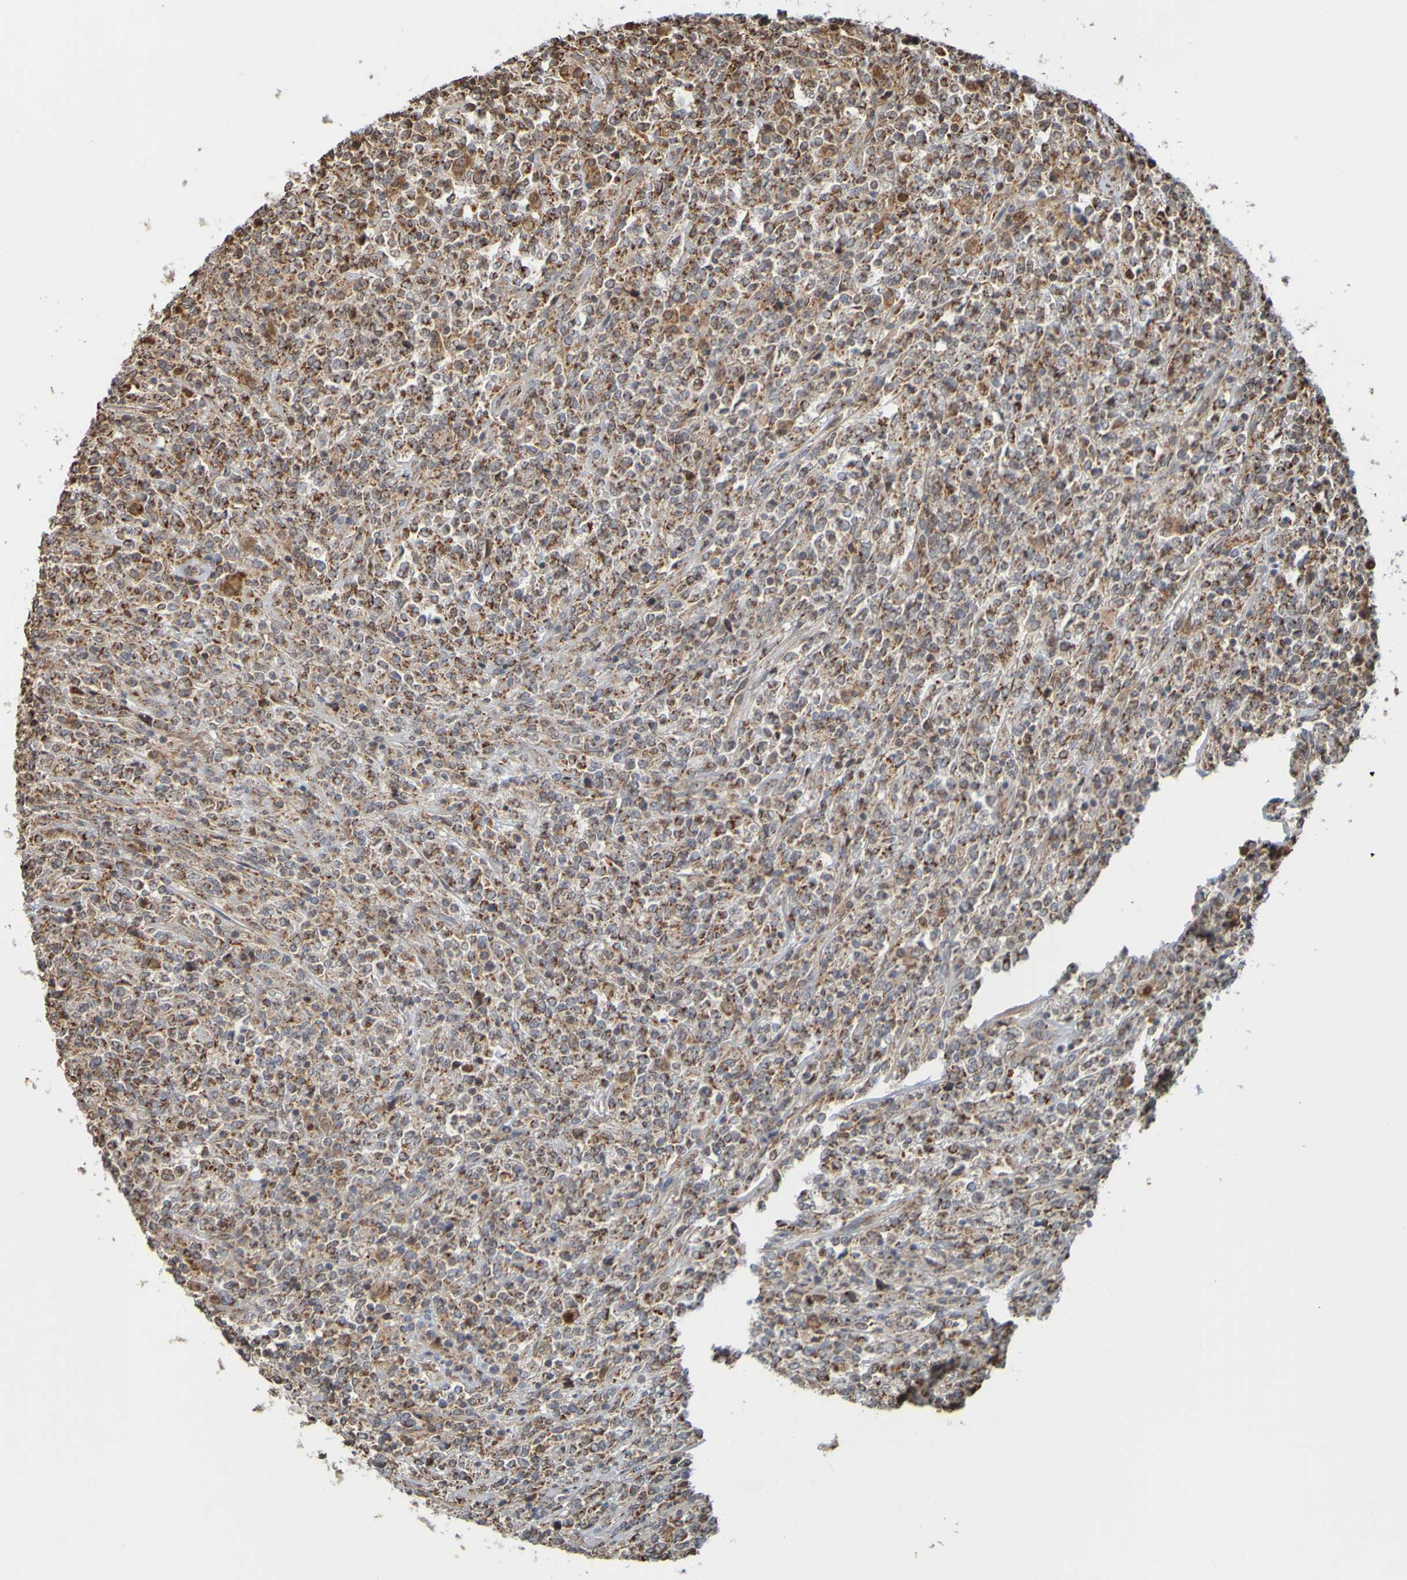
{"staining": {"intensity": "moderate", "quantity": "25%-75%", "location": "cytoplasmic/membranous"}, "tissue": "lymphoma", "cell_type": "Tumor cells", "image_type": "cancer", "snomed": [{"axis": "morphology", "description": "Malignant lymphoma, non-Hodgkin's type, High grade"}, {"axis": "topography", "description": "Soft tissue"}], "caption": "IHC (DAB) staining of human lymphoma exhibits moderate cytoplasmic/membranous protein staining in approximately 25%-75% of tumor cells.", "gene": "TMBIM1", "patient": {"sex": "male", "age": 18}}